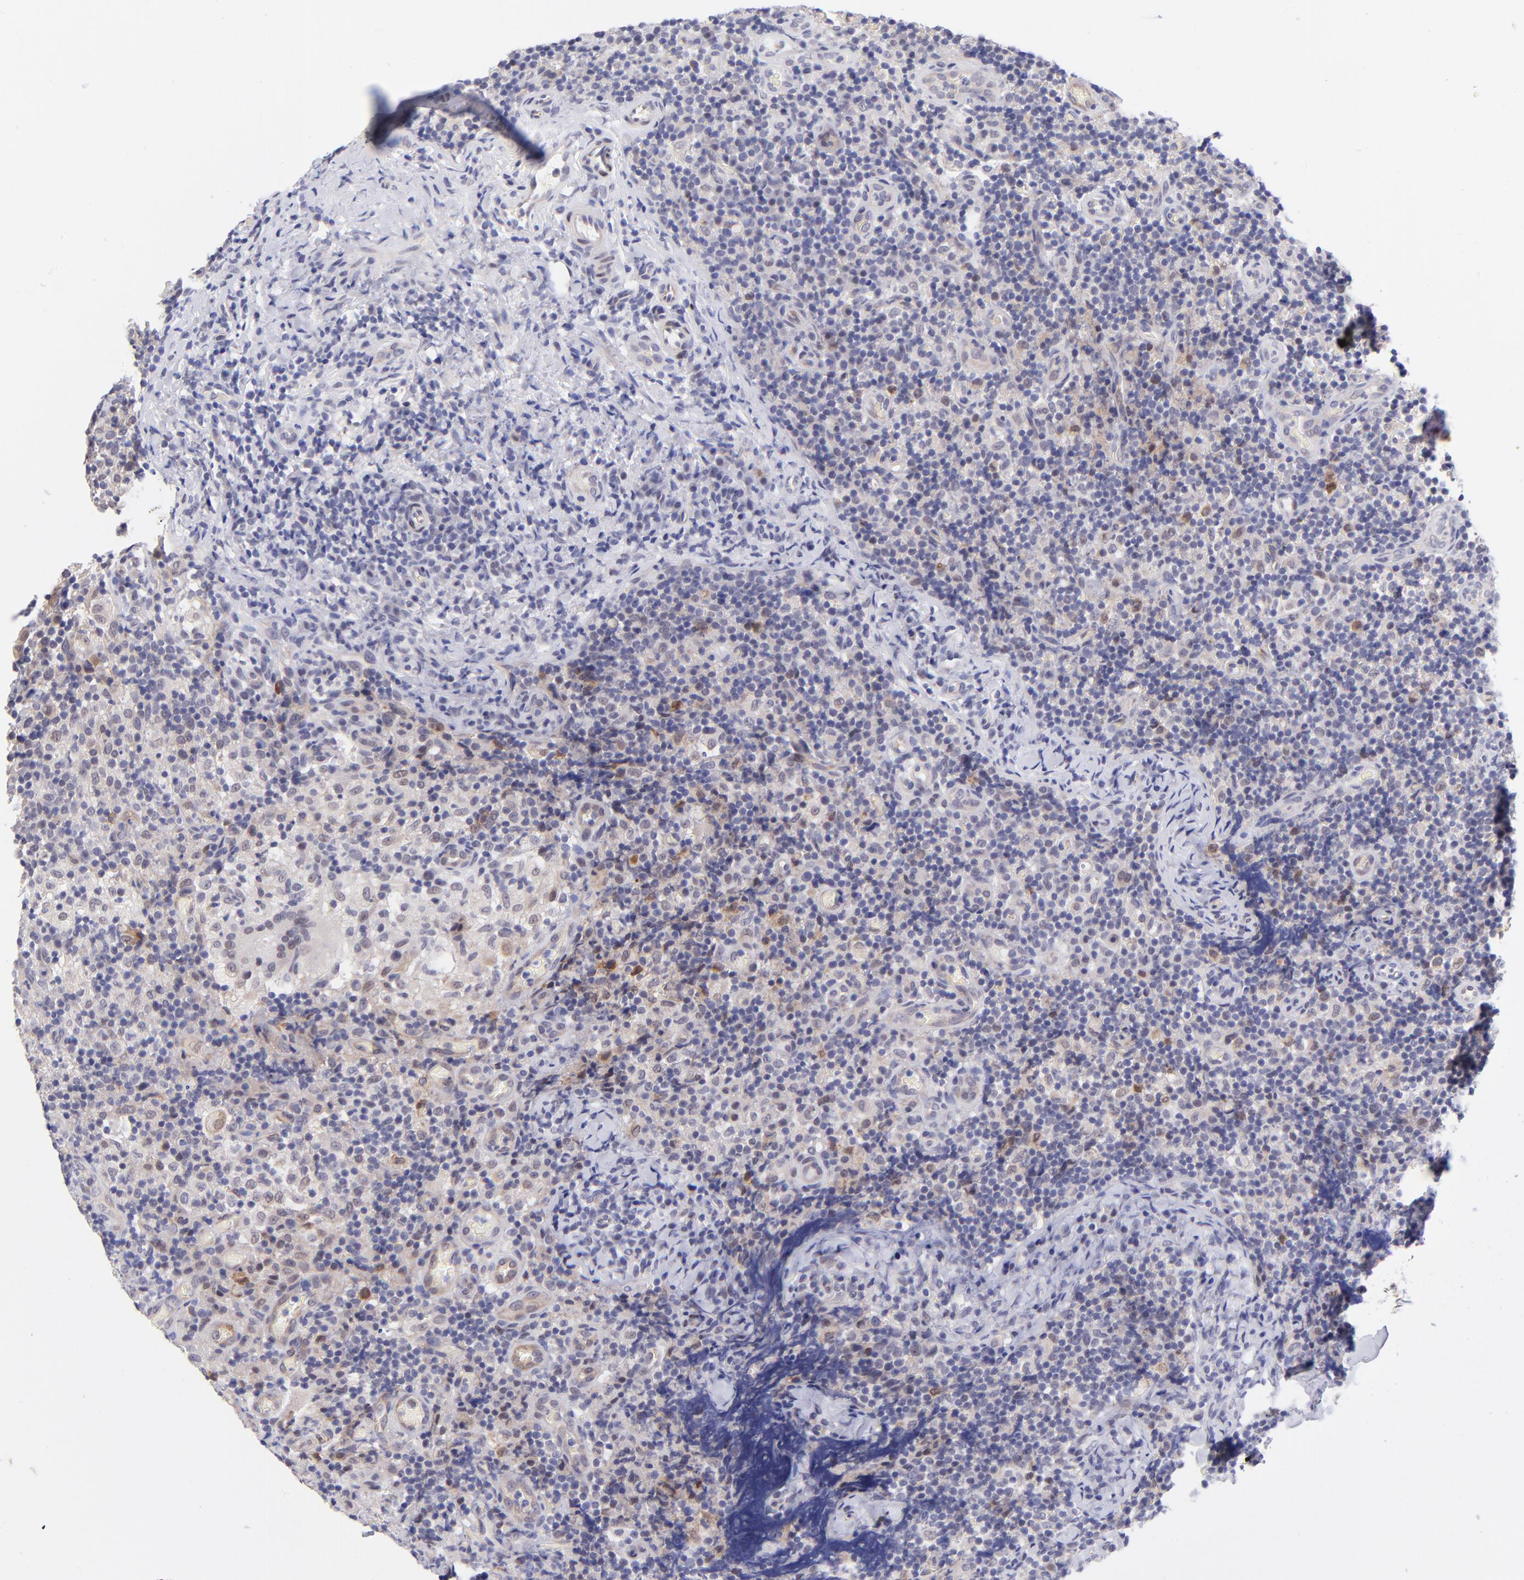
{"staining": {"intensity": "weak", "quantity": "<25%", "location": "nuclear"}, "tissue": "lymph node", "cell_type": "Germinal center cells", "image_type": "normal", "snomed": [{"axis": "morphology", "description": "Normal tissue, NOS"}, {"axis": "morphology", "description": "Inflammation, NOS"}, {"axis": "topography", "description": "Lymph node"}], "caption": "IHC of benign human lymph node exhibits no staining in germinal center cells.", "gene": "SOX6", "patient": {"sex": "male", "age": 46}}